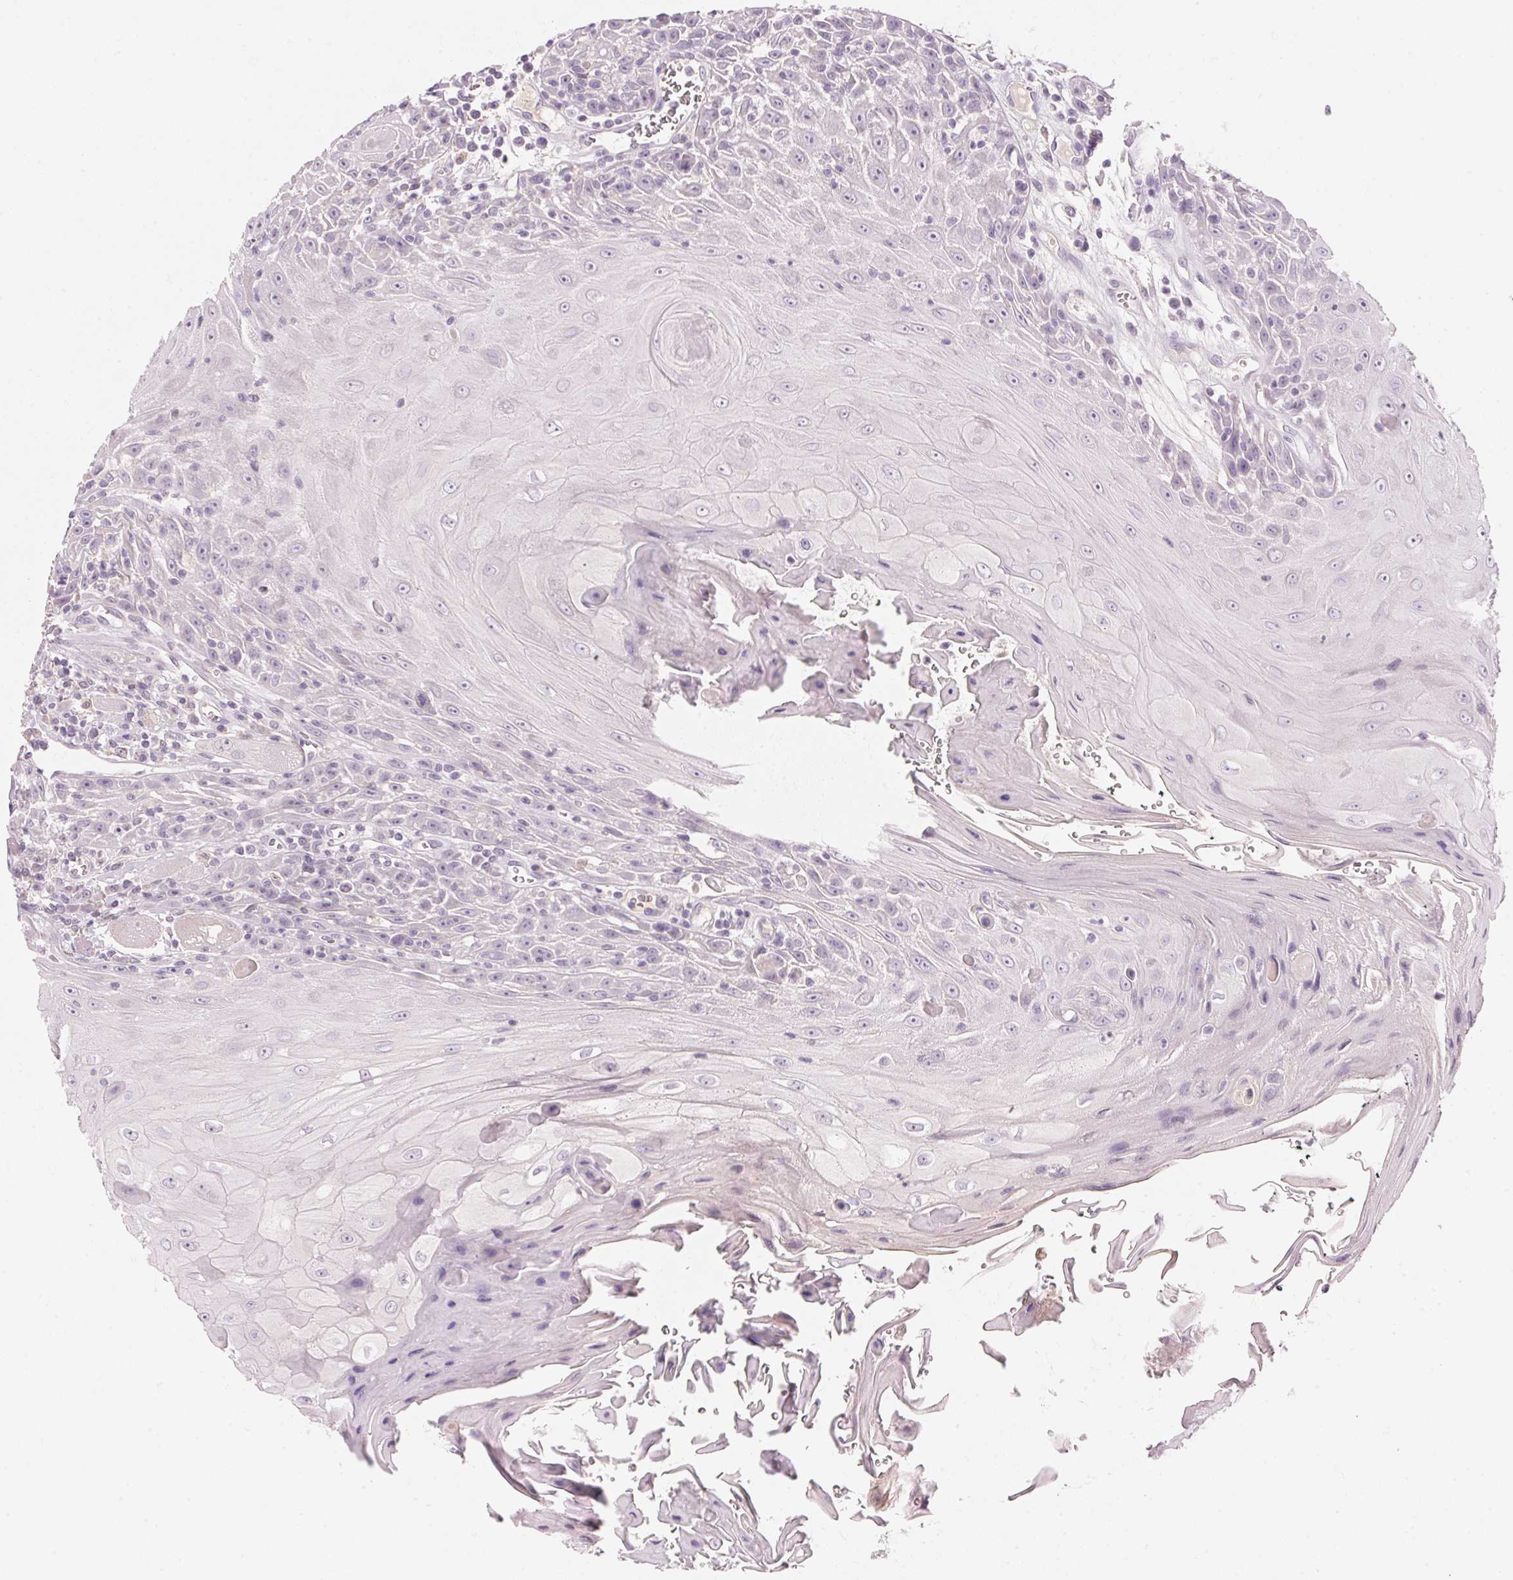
{"staining": {"intensity": "negative", "quantity": "none", "location": "none"}, "tissue": "head and neck cancer", "cell_type": "Tumor cells", "image_type": "cancer", "snomed": [{"axis": "morphology", "description": "Normal tissue, NOS"}, {"axis": "morphology", "description": "Squamous cell carcinoma, NOS"}, {"axis": "topography", "description": "Oral tissue"}, {"axis": "topography", "description": "Head-Neck"}], "caption": "Tumor cells are negative for protein expression in human head and neck cancer (squamous cell carcinoma).", "gene": "CYP11B1", "patient": {"sex": "male", "age": 52}}